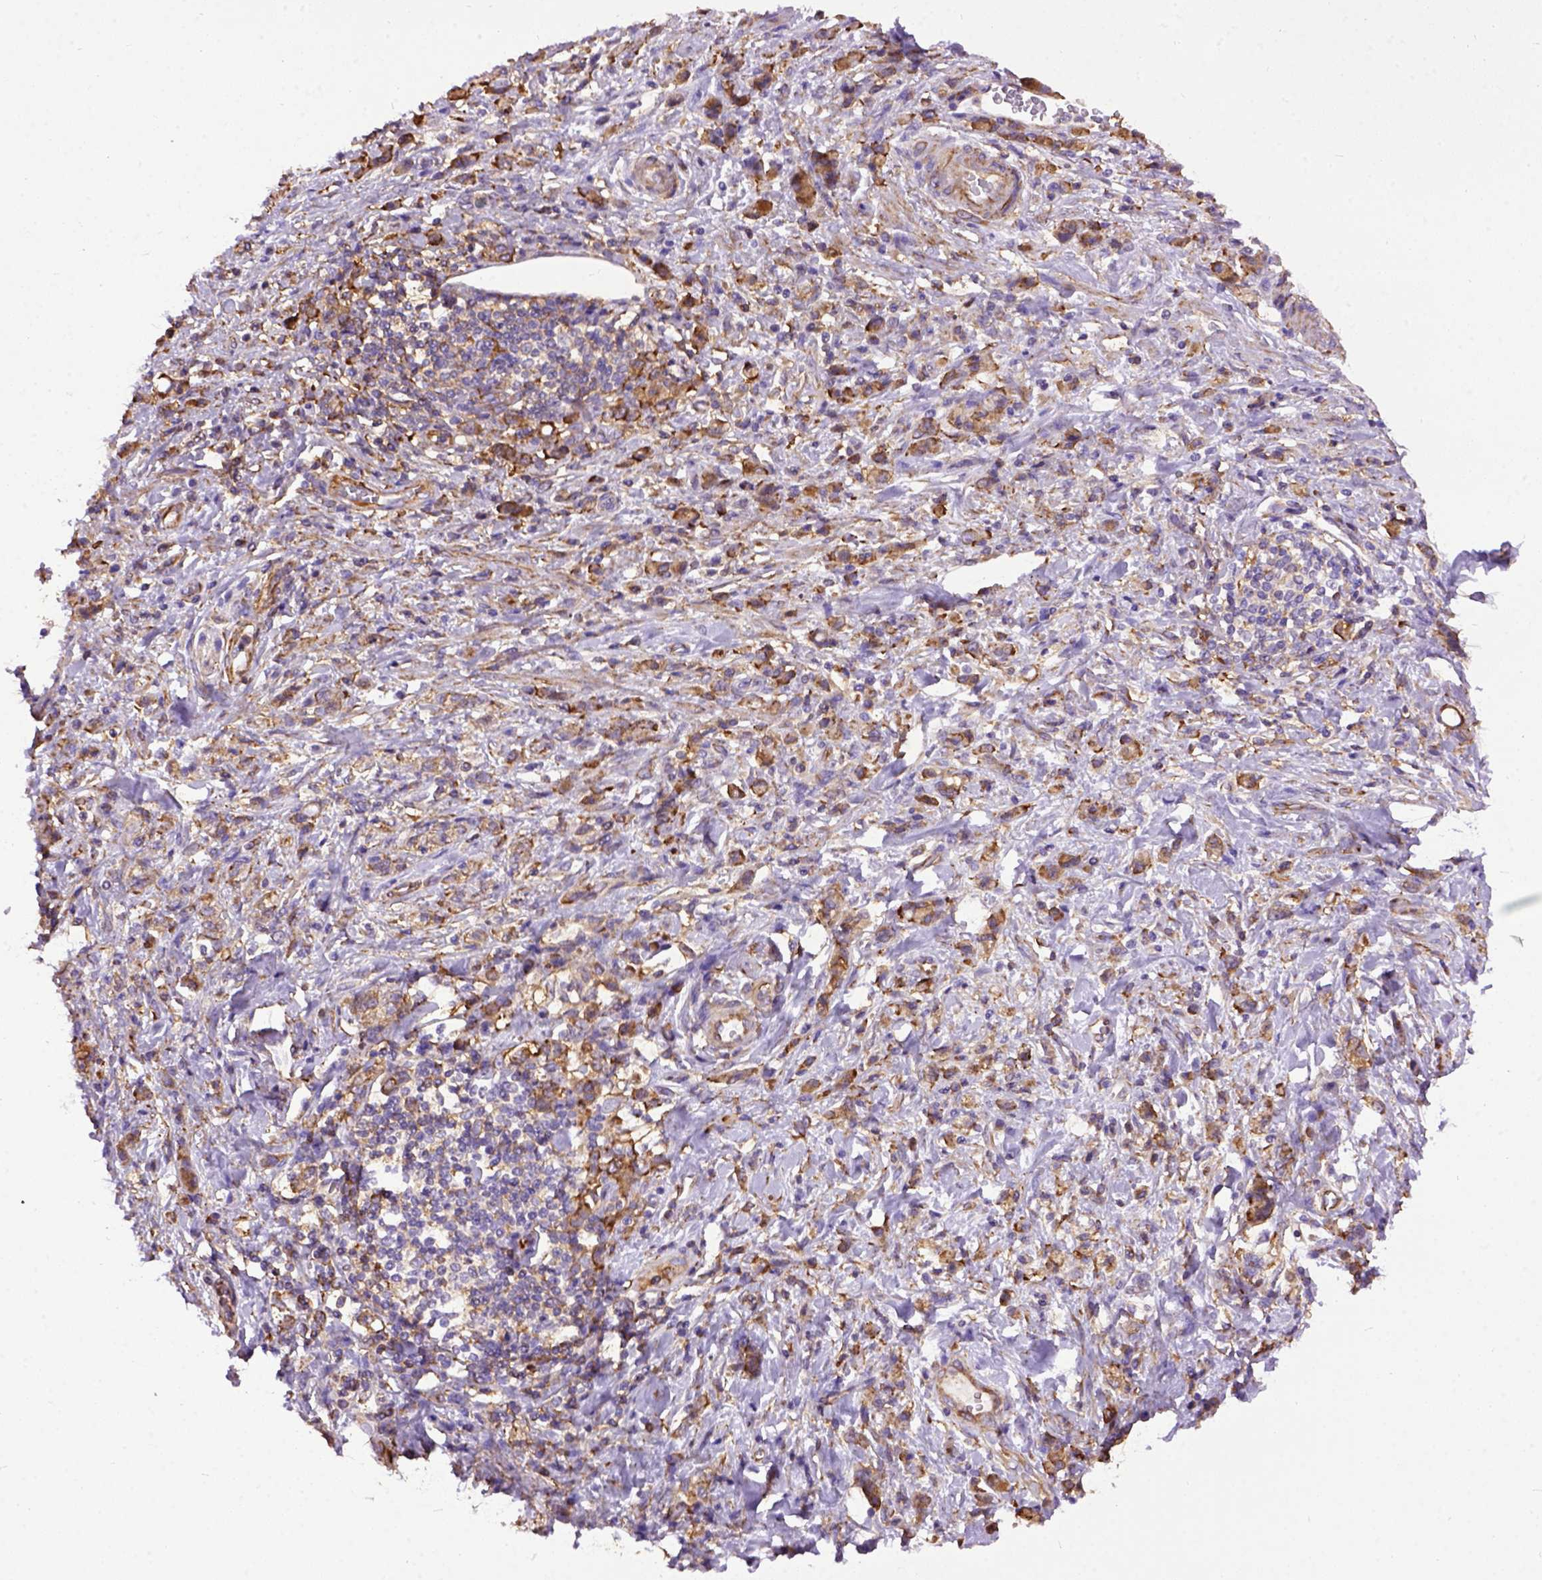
{"staining": {"intensity": "moderate", "quantity": ">75%", "location": "cytoplasmic/membranous"}, "tissue": "stomach cancer", "cell_type": "Tumor cells", "image_type": "cancer", "snomed": [{"axis": "morphology", "description": "Adenocarcinoma, NOS"}, {"axis": "topography", "description": "Stomach"}], "caption": "Adenocarcinoma (stomach) stained for a protein shows moderate cytoplasmic/membranous positivity in tumor cells.", "gene": "MVP", "patient": {"sex": "male", "age": 77}}